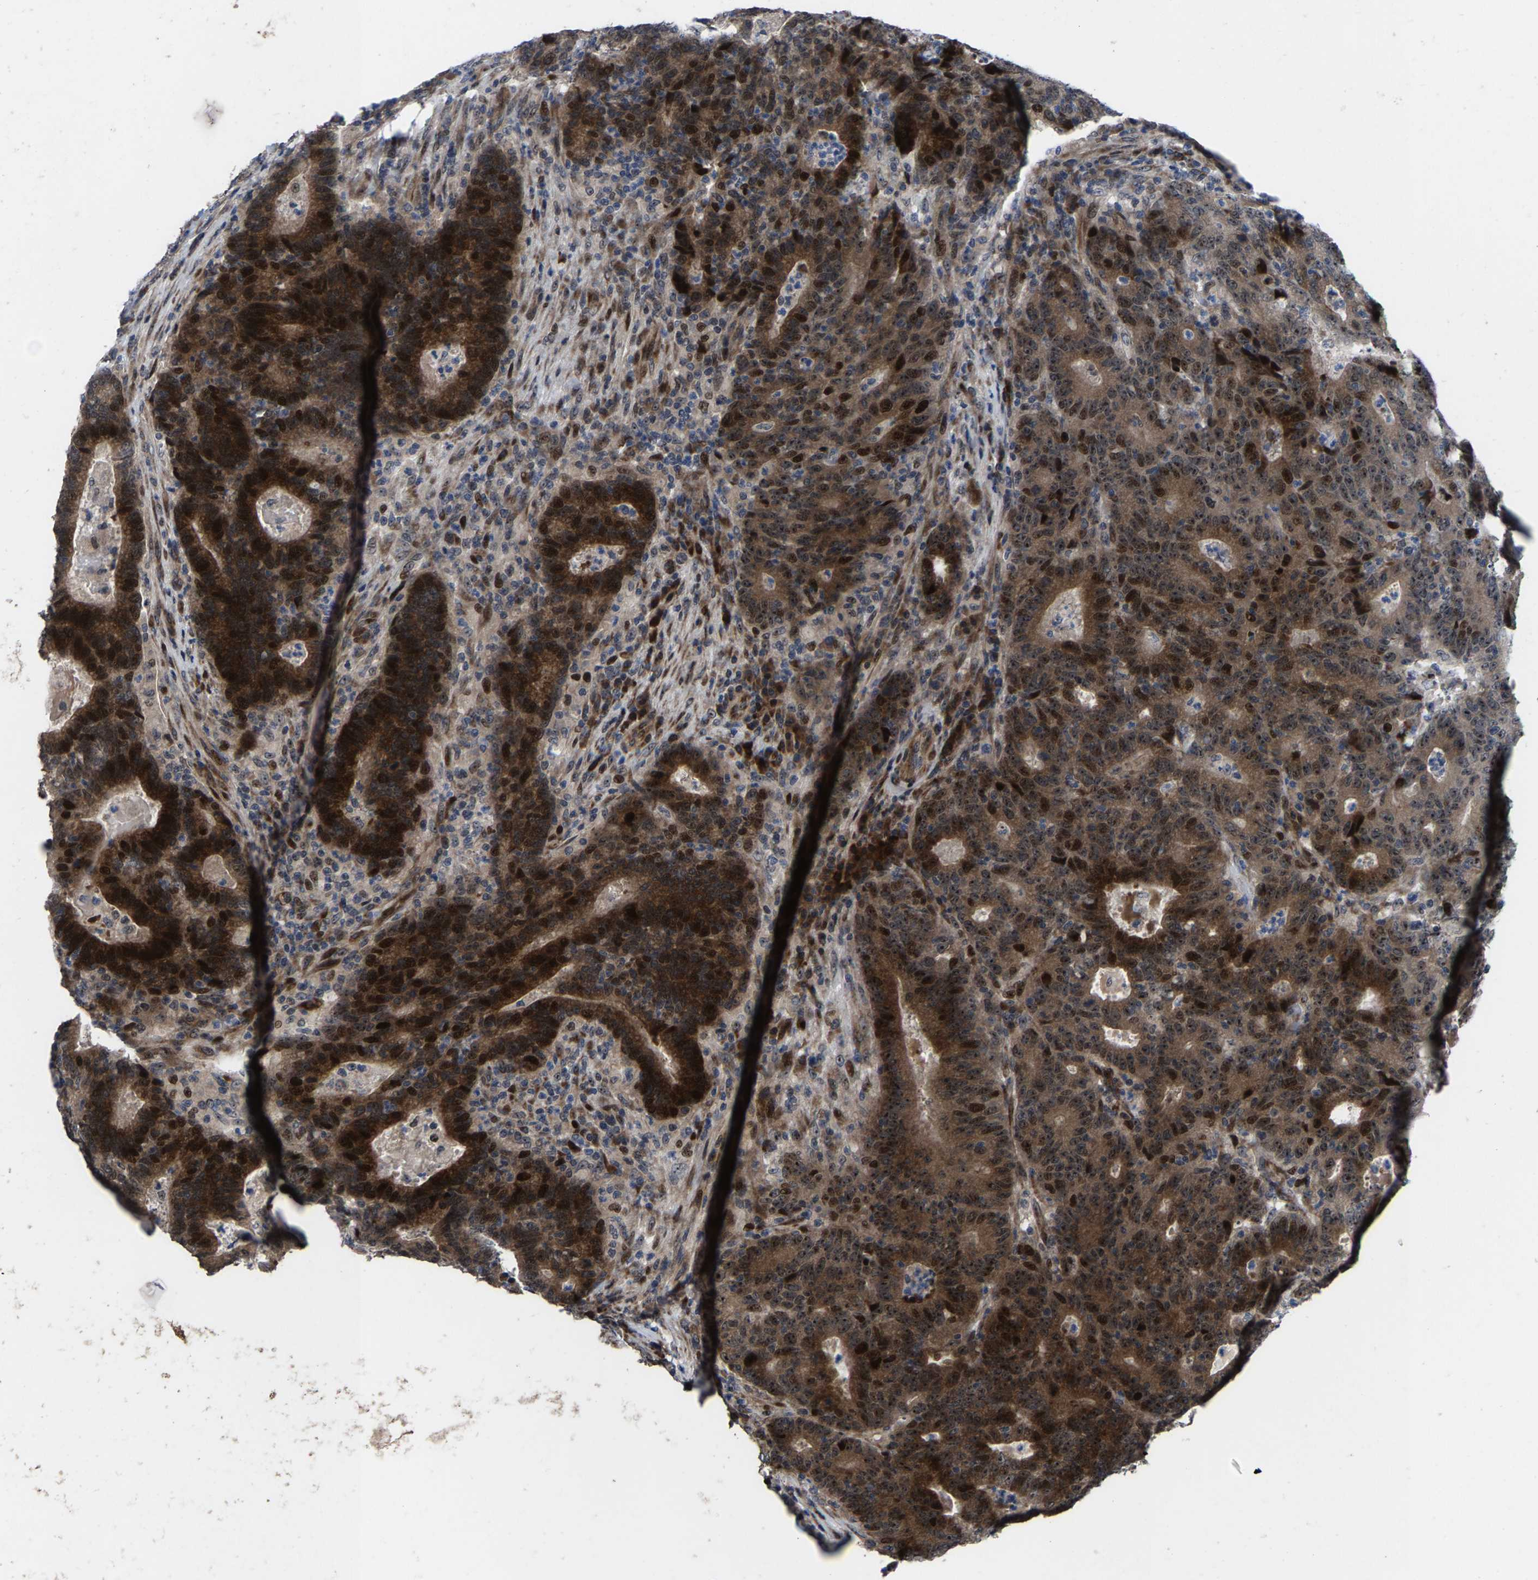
{"staining": {"intensity": "strong", "quantity": ">75%", "location": "cytoplasmic/membranous,nuclear"}, "tissue": "colorectal cancer", "cell_type": "Tumor cells", "image_type": "cancer", "snomed": [{"axis": "morphology", "description": "Adenocarcinoma, NOS"}, {"axis": "topography", "description": "Colon"}], "caption": "An image of human colorectal cancer (adenocarcinoma) stained for a protein exhibits strong cytoplasmic/membranous and nuclear brown staining in tumor cells.", "gene": "HAUS6", "patient": {"sex": "female", "age": 75}}